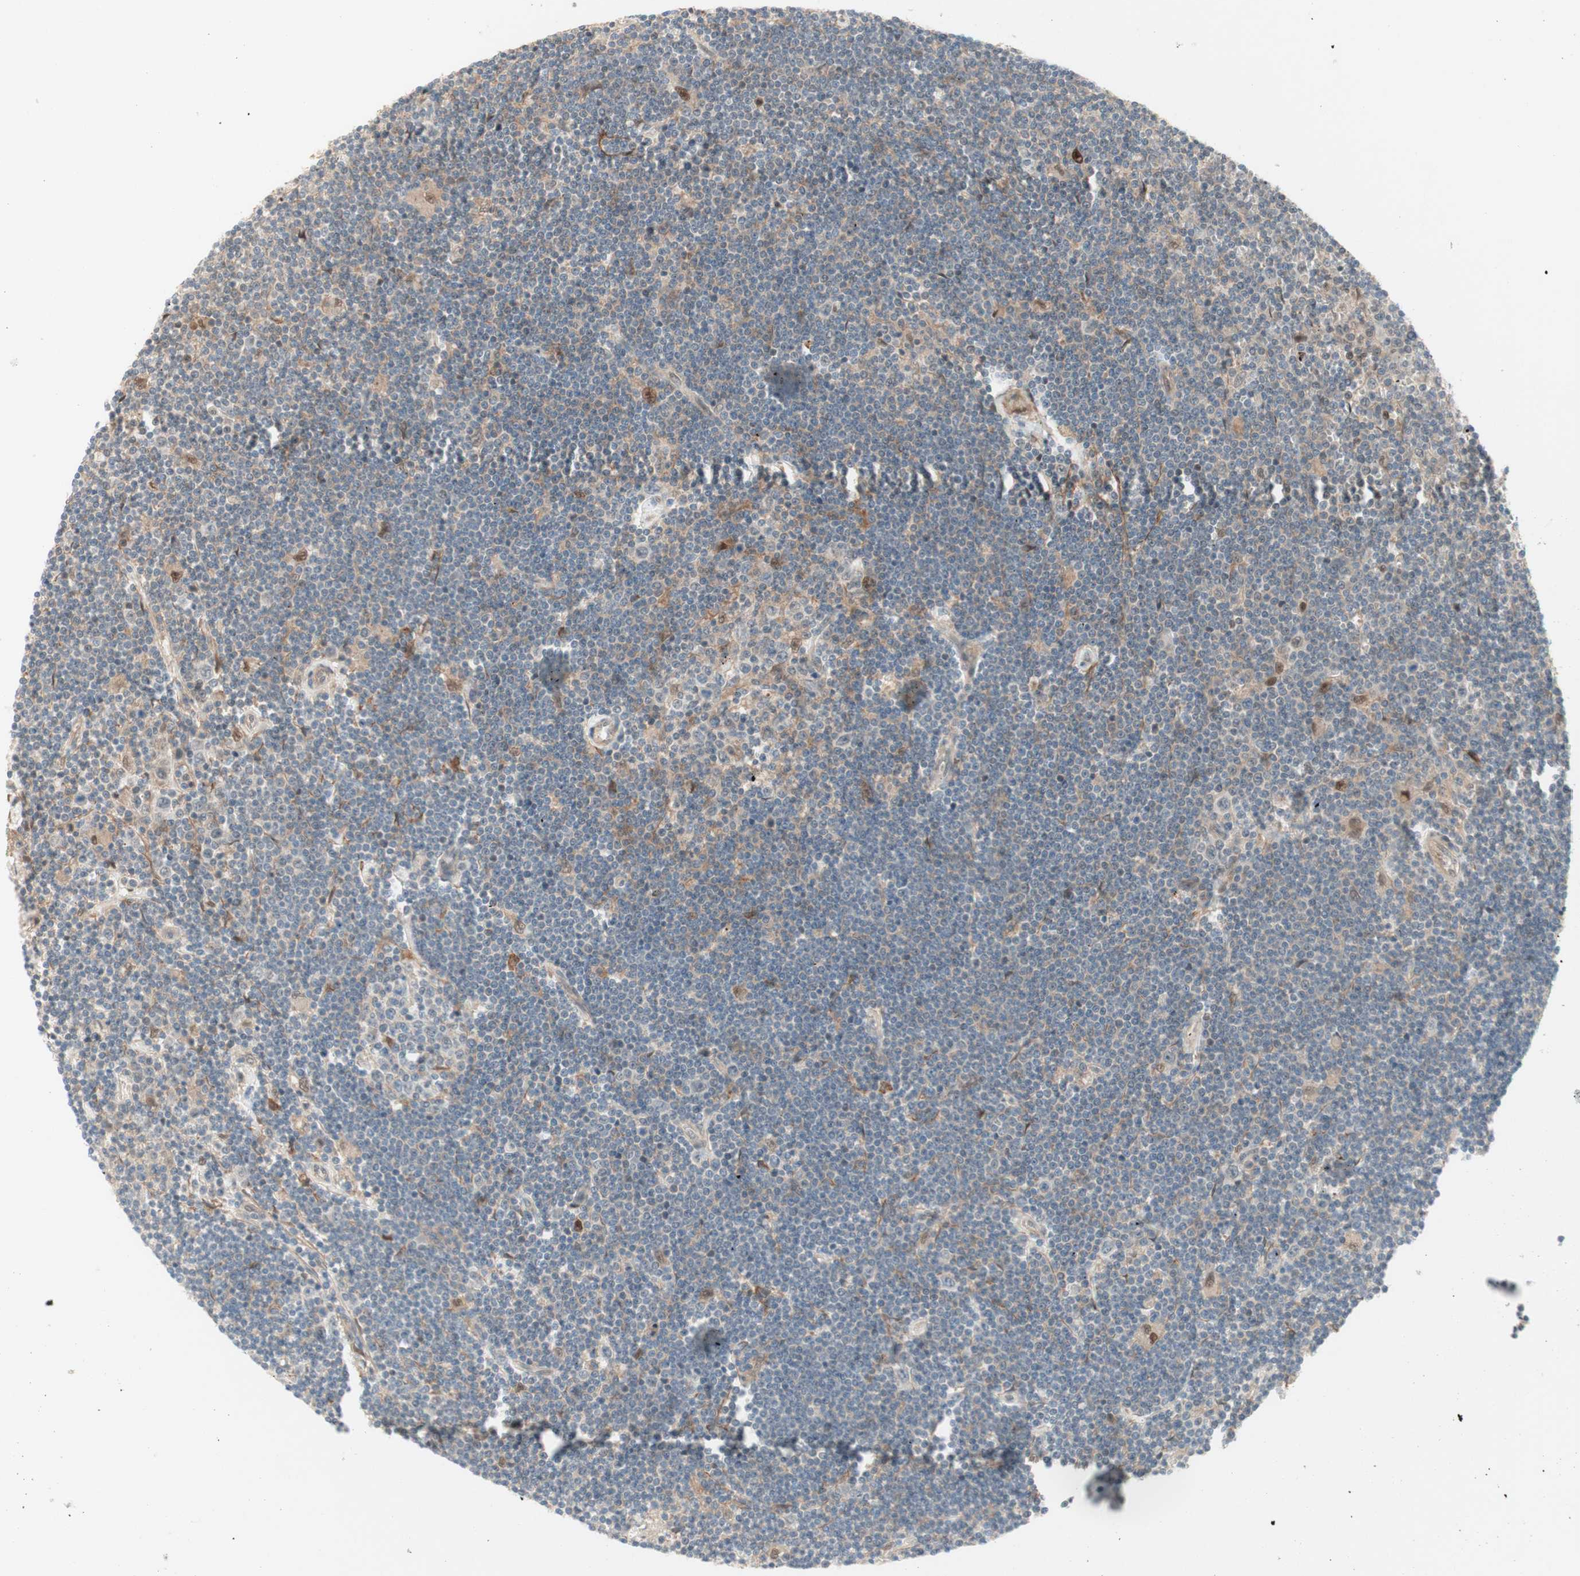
{"staining": {"intensity": "weak", "quantity": "<25%", "location": "cytoplasmic/membranous,nuclear"}, "tissue": "lymphoma", "cell_type": "Tumor cells", "image_type": "cancer", "snomed": [{"axis": "morphology", "description": "Malignant lymphoma, non-Hodgkin's type, Low grade"}, {"axis": "topography", "description": "Spleen"}], "caption": "Image shows no protein positivity in tumor cells of malignant lymphoma, non-Hodgkin's type (low-grade) tissue.", "gene": "RFNG", "patient": {"sex": "male", "age": 76}}